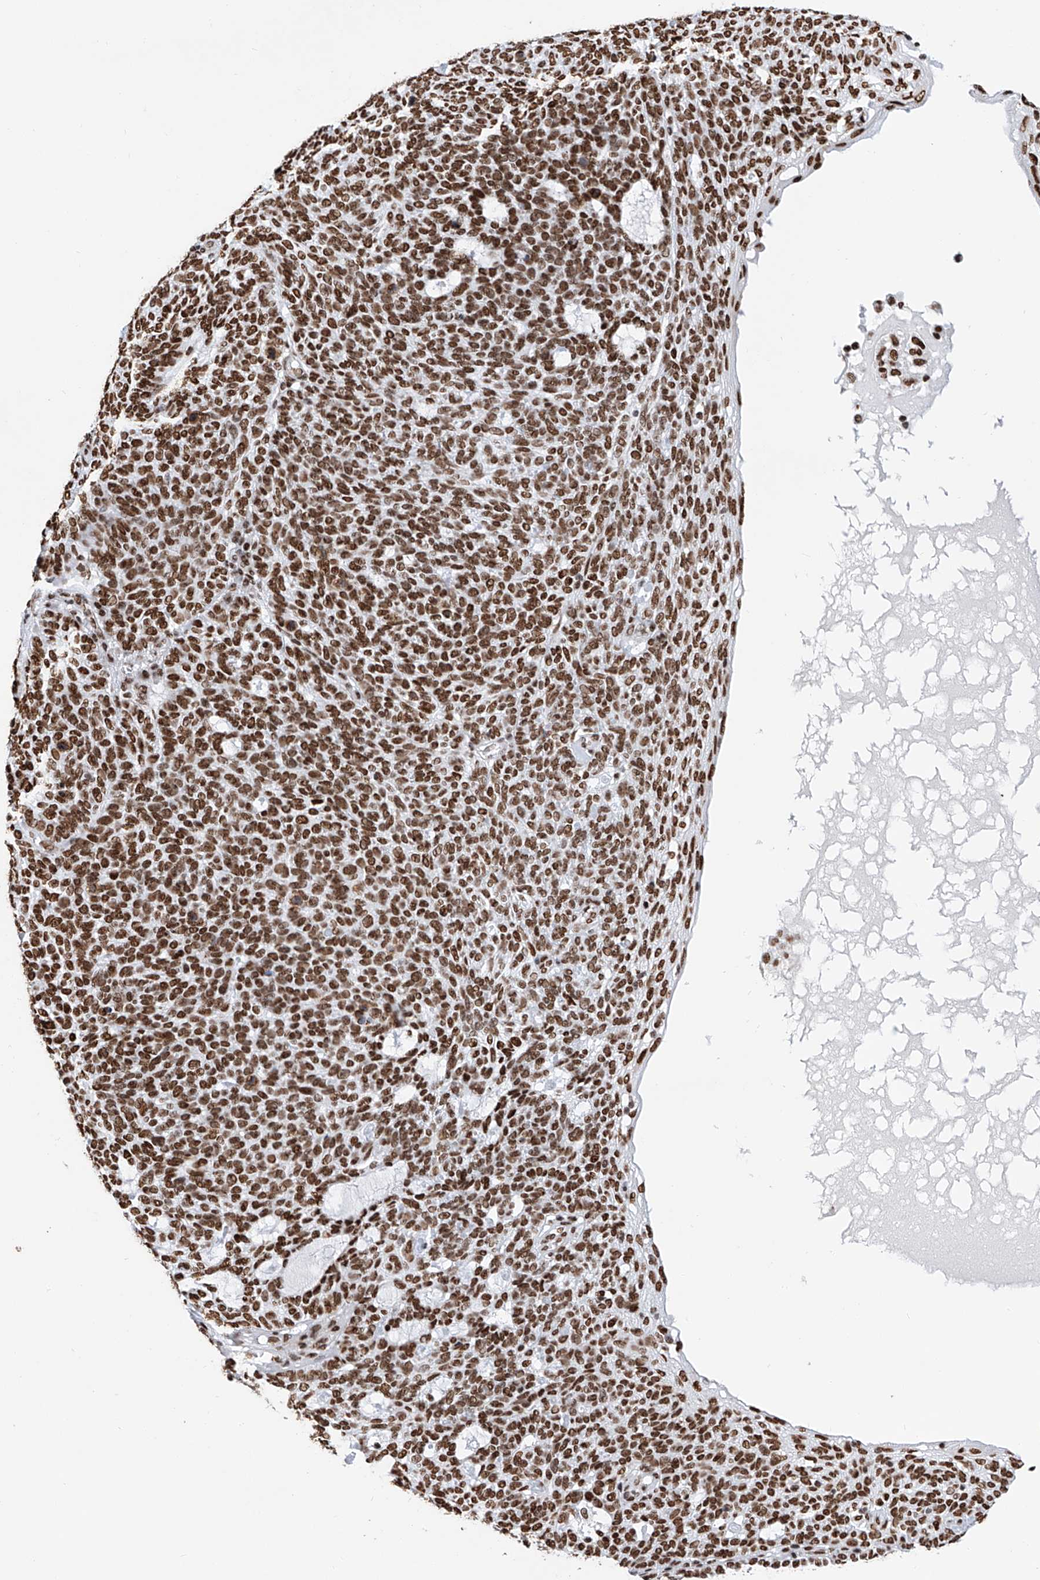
{"staining": {"intensity": "strong", "quantity": ">75%", "location": "nuclear"}, "tissue": "skin cancer", "cell_type": "Tumor cells", "image_type": "cancer", "snomed": [{"axis": "morphology", "description": "Squamous cell carcinoma, NOS"}, {"axis": "topography", "description": "Skin"}], "caption": "Skin cancer (squamous cell carcinoma) stained with a protein marker reveals strong staining in tumor cells.", "gene": "SRSF6", "patient": {"sex": "female", "age": 90}}